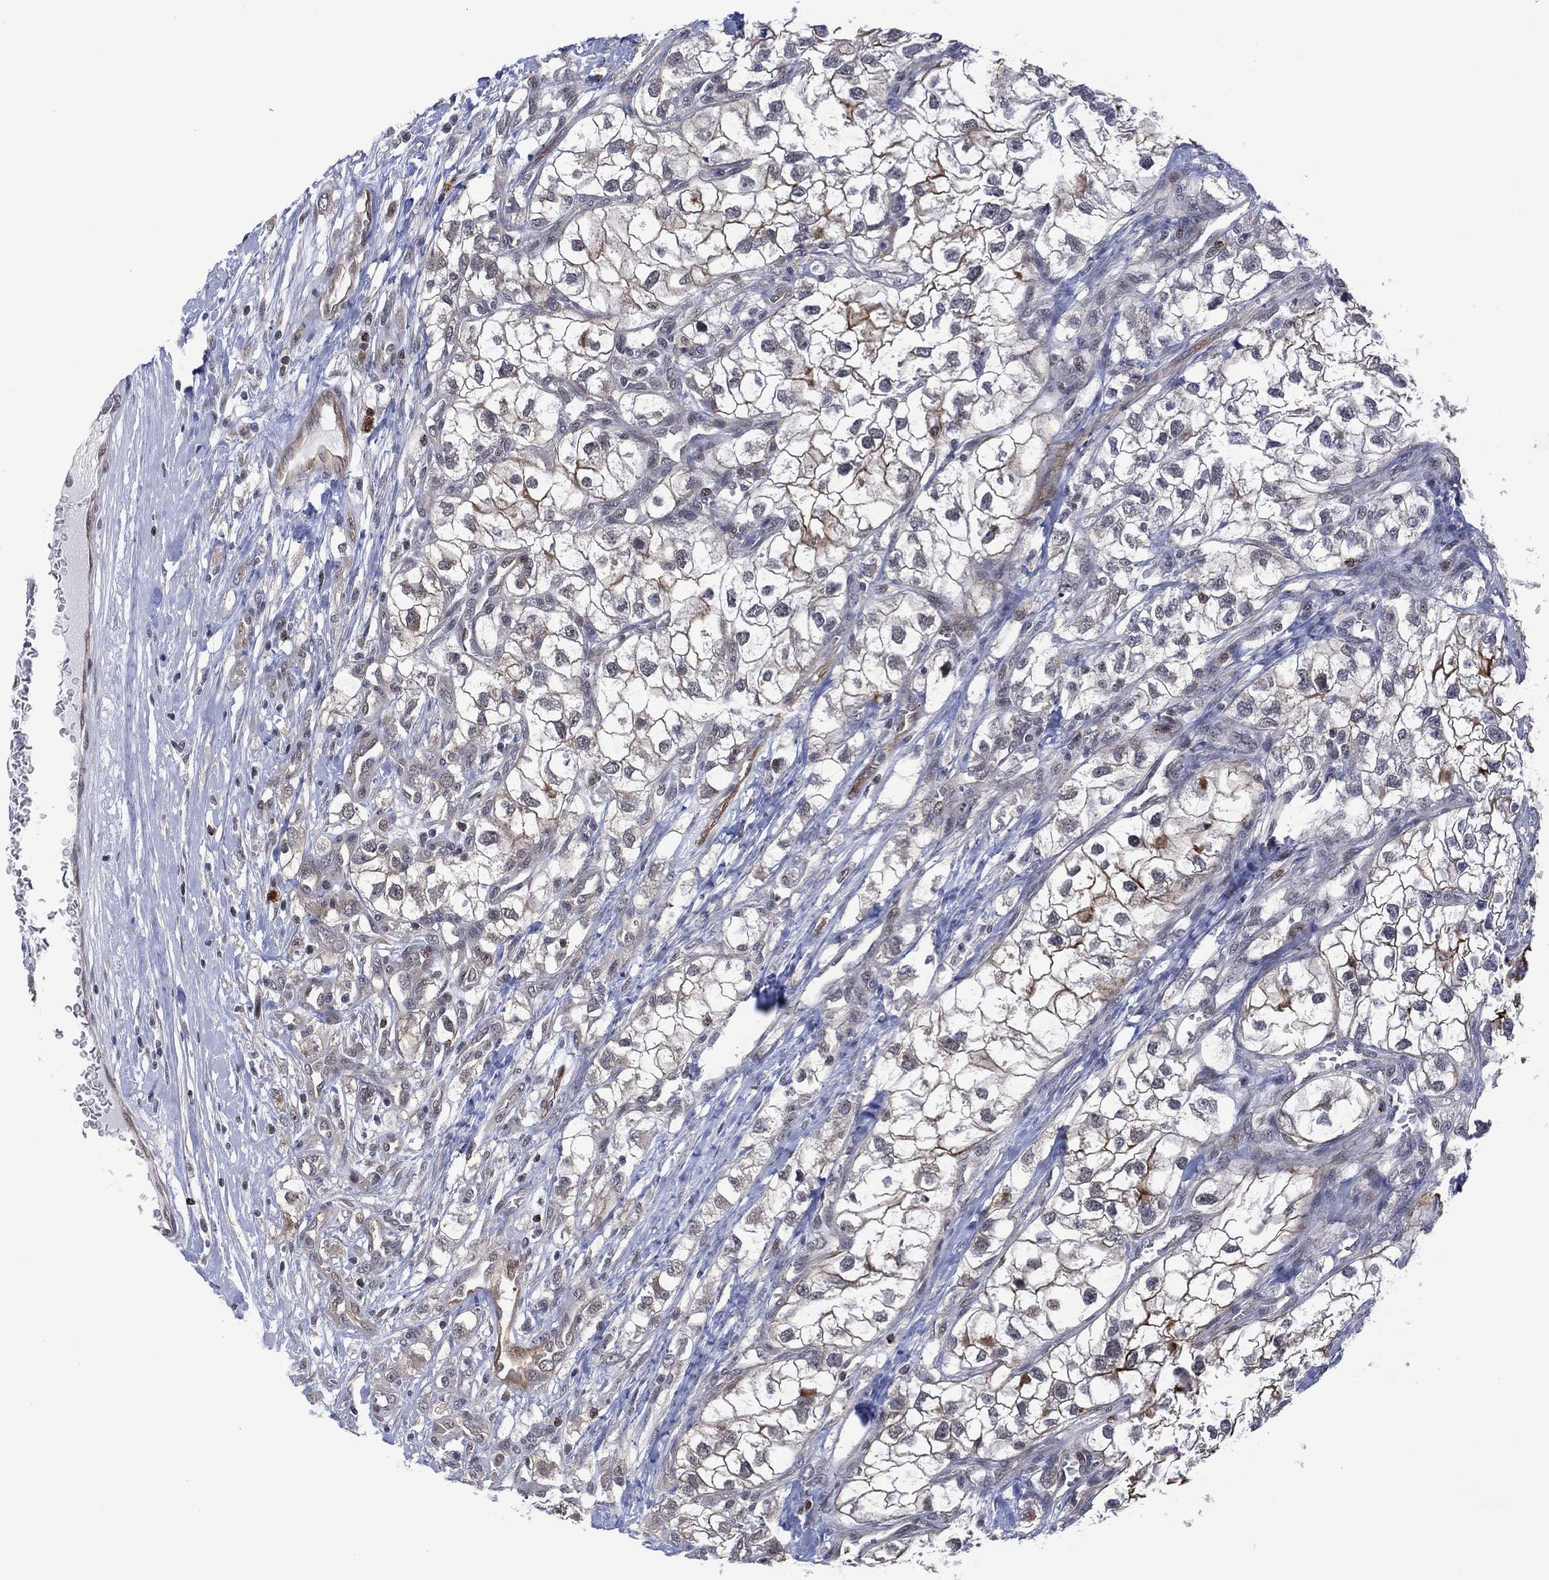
{"staining": {"intensity": "moderate", "quantity": "<25%", "location": "cytoplasmic/membranous"}, "tissue": "renal cancer", "cell_type": "Tumor cells", "image_type": "cancer", "snomed": [{"axis": "morphology", "description": "Adenocarcinoma, NOS"}, {"axis": "topography", "description": "Kidney"}], "caption": "Renal cancer stained for a protein displays moderate cytoplasmic/membranous positivity in tumor cells.", "gene": "DPP4", "patient": {"sex": "male", "age": 59}}